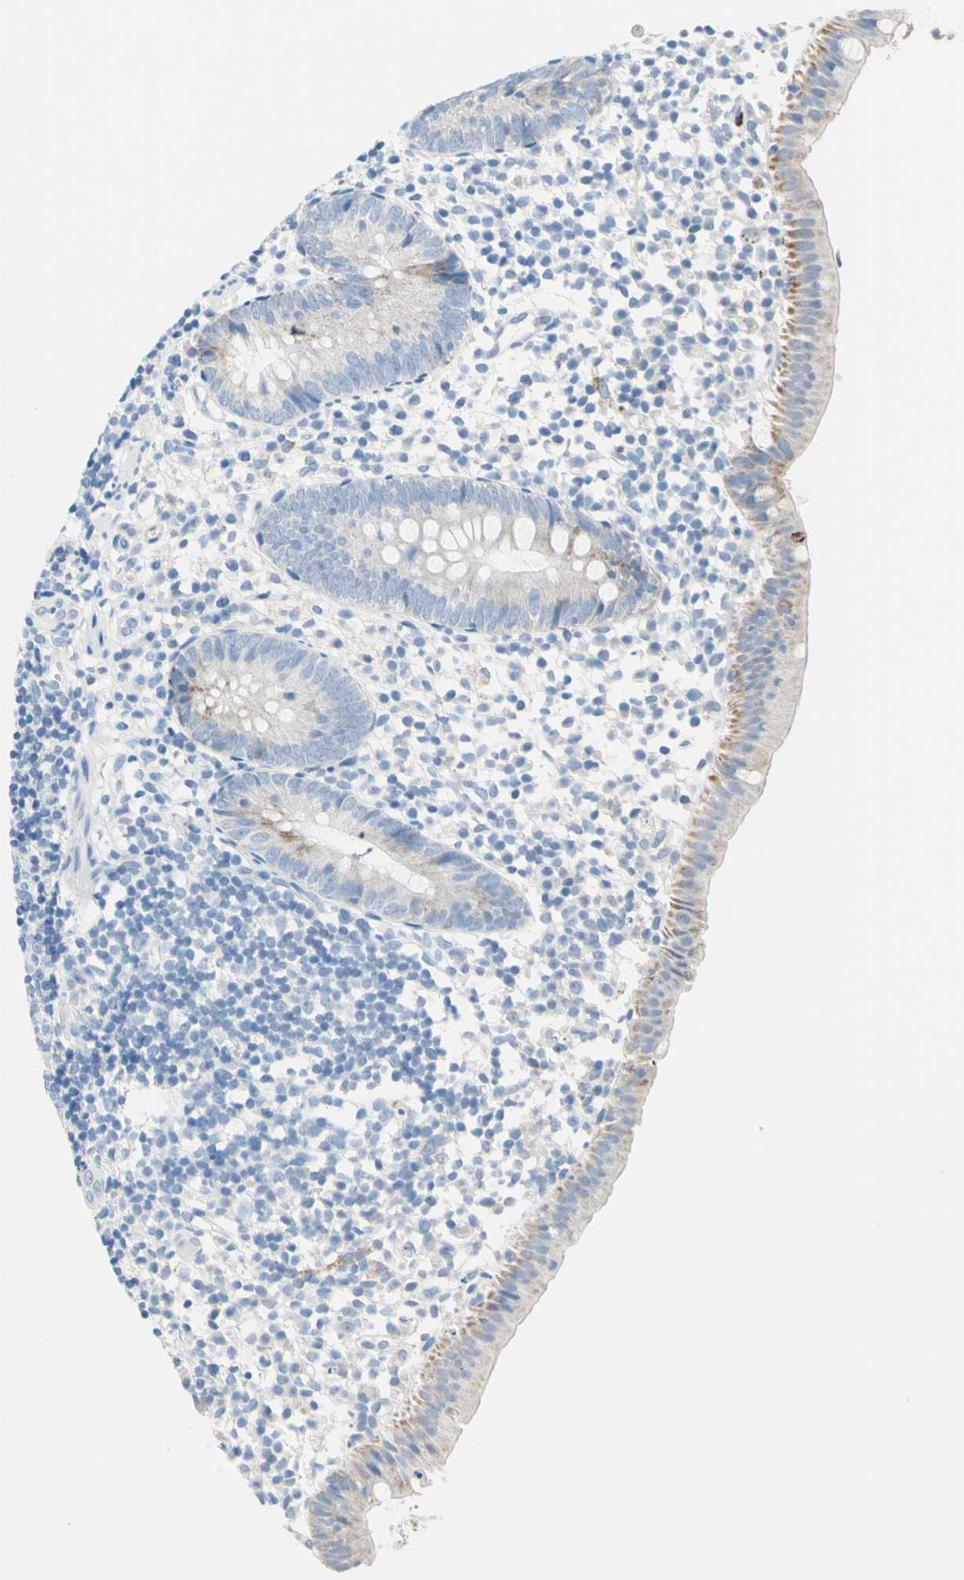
{"staining": {"intensity": "moderate", "quantity": "<25%", "location": "cytoplasmic/membranous"}, "tissue": "appendix", "cell_type": "Glandular cells", "image_type": "normal", "snomed": [{"axis": "morphology", "description": "Normal tissue, NOS"}, {"axis": "topography", "description": "Appendix"}], "caption": "High-magnification brightfield microscopy of benign appendix stained with DAB (3,3'-diaminobenzidine) (brown) and counterstained with hematoxylin (blue). glandular cells exhibit moderate cytoplasmic/membranous staining is present in about<25% of cells. Using DAB (3,3'-diaminobenzidine) (brown) and hematoxylin (blue) stains, captured at high magnification using brightfield microscopy.", "gene": "CYSLTR1", "patient": {"sex": "female", "age": 20}}